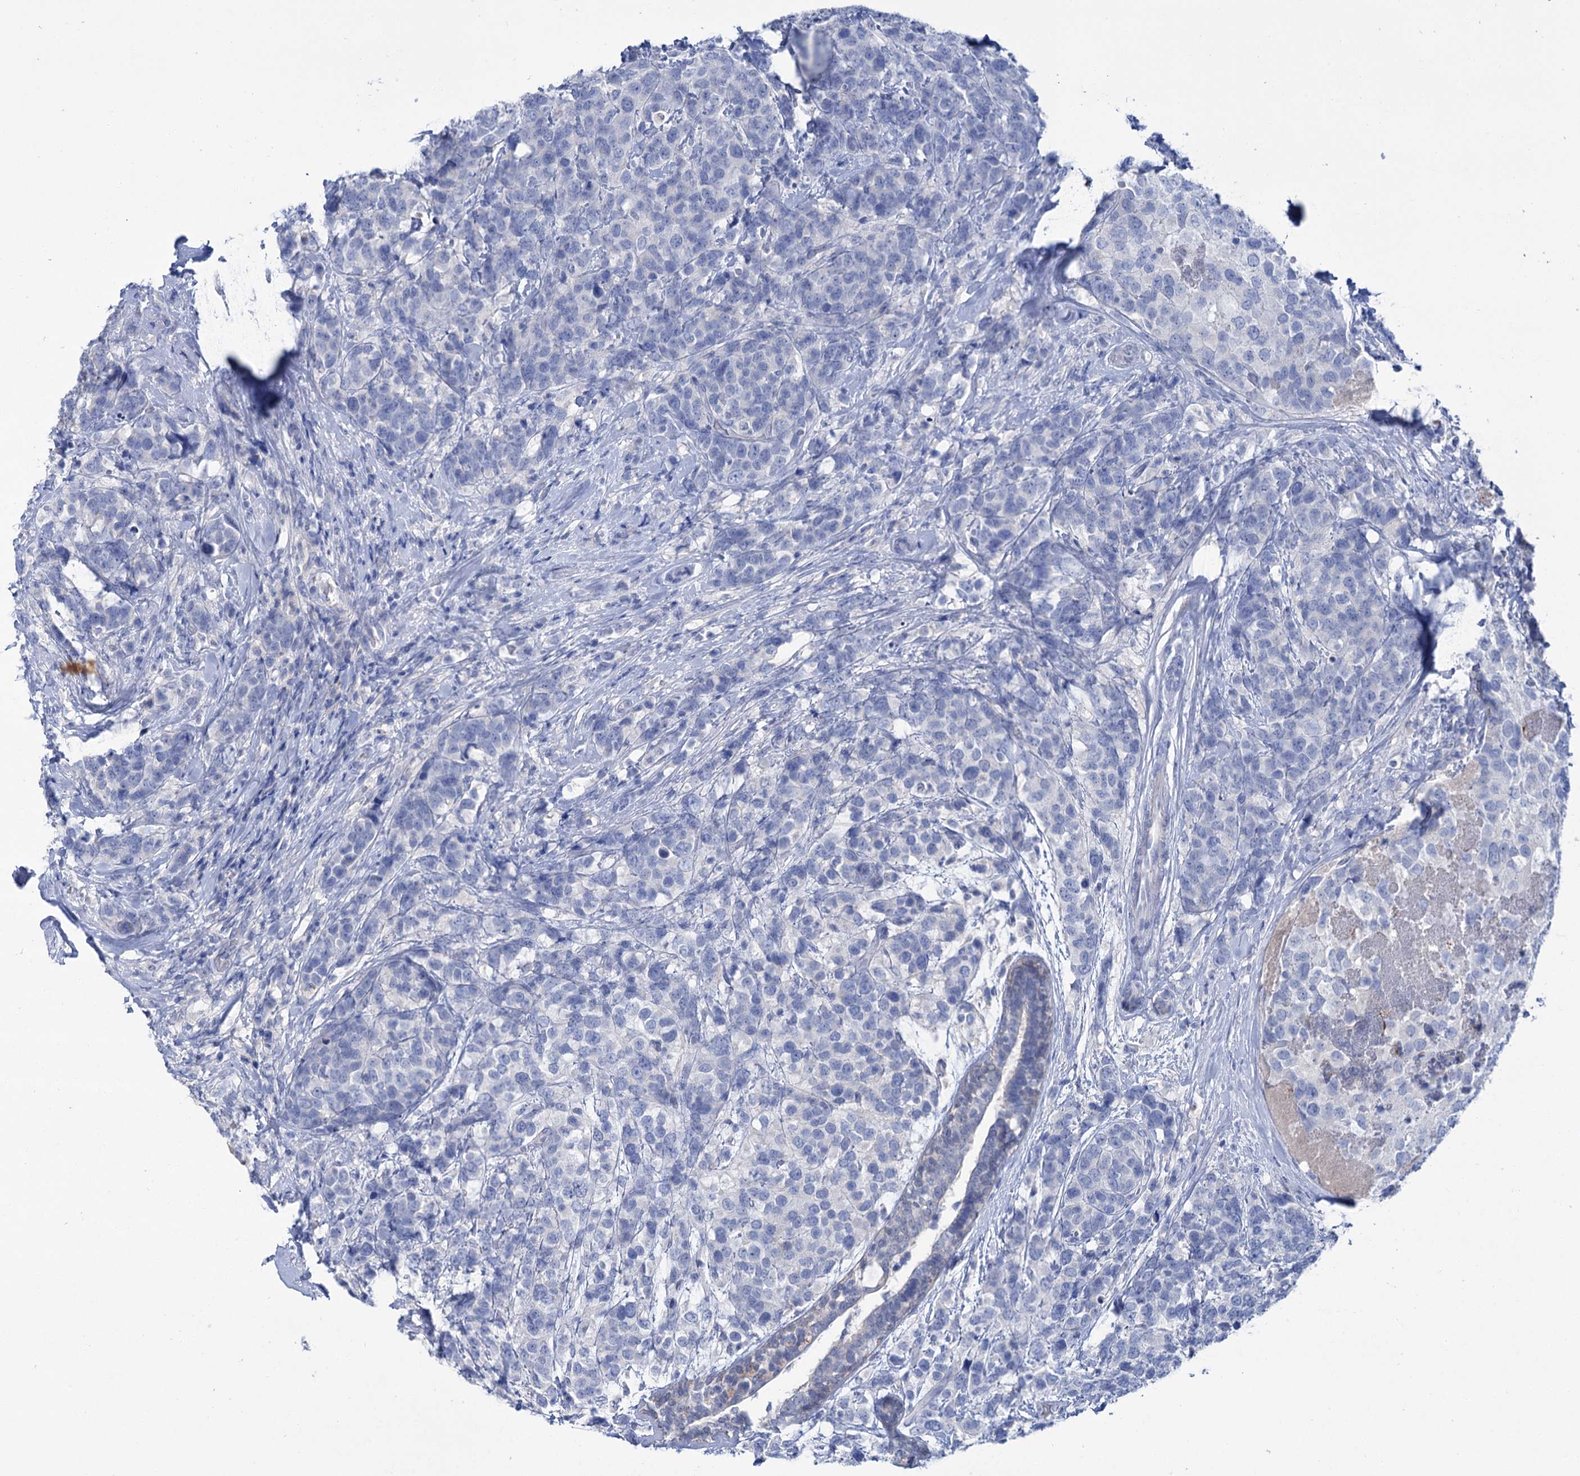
{"staining": {"intensity": "negative", "quantity": "none", "location": "none"}, "tissue": "breast cancer", "cell_type": "Tumor cells", "image_type": "cancer", "snomed": [{"axis": "morphology", "description": "Lobular carcinoma"}, {"axis": "topography", "description": "Breast"}], "caption": "Immunohistochemical staining of breast lobular carcinoma reveals no significant staining in tumor cells. (Stains: DAB (3,3'-diaminobenzidine) immunohistochemistry (IHC) with hematoxylin counter stain, Microscopy: brightfield microscopy at high magnification).", "gene": "LYZL4", "patient": {"sex": "female", "age": 59}}